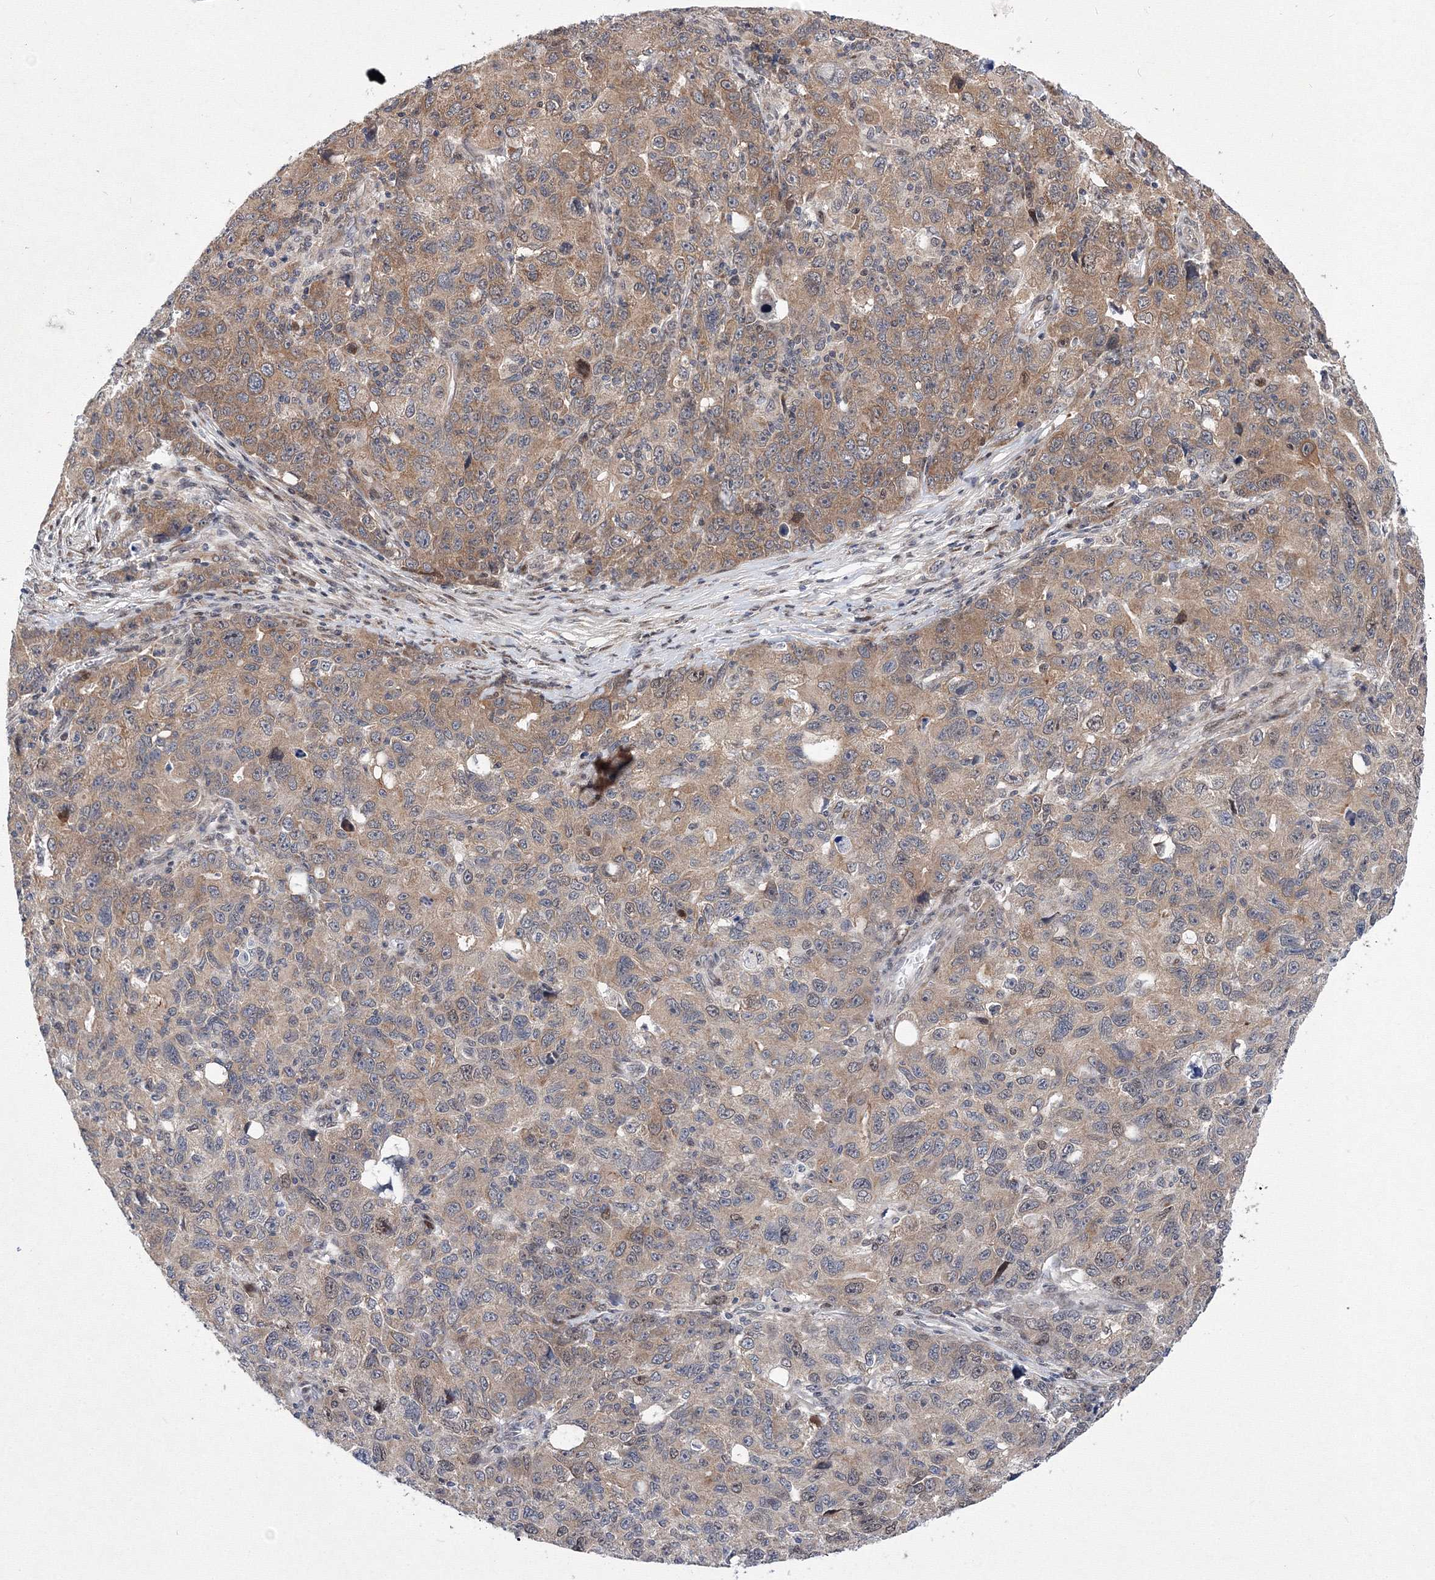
{"staining": {"intensity": "moderate", "quantity": ">75%", "location": "cytoplasmic/membranous"}, "tissue": "ovarian cancer", "cell_type": "Tumor cells", "image_type": "cancer", "snomed": [{"axis": "morphology", "description": "Carcinoma, endometroid"}, {"axis": "topography", "description": "Ovary"}], "caption": "A medium amount of moderate cytoplasmic/membranous expression is appreciated in approximately >75% of tumor cells in ovarian cancer tissue. (Brightfield microscopy of DAB IHC at high magnification).", "gene": "GPN1", "patient": {"sex": "female", "age": 42}}